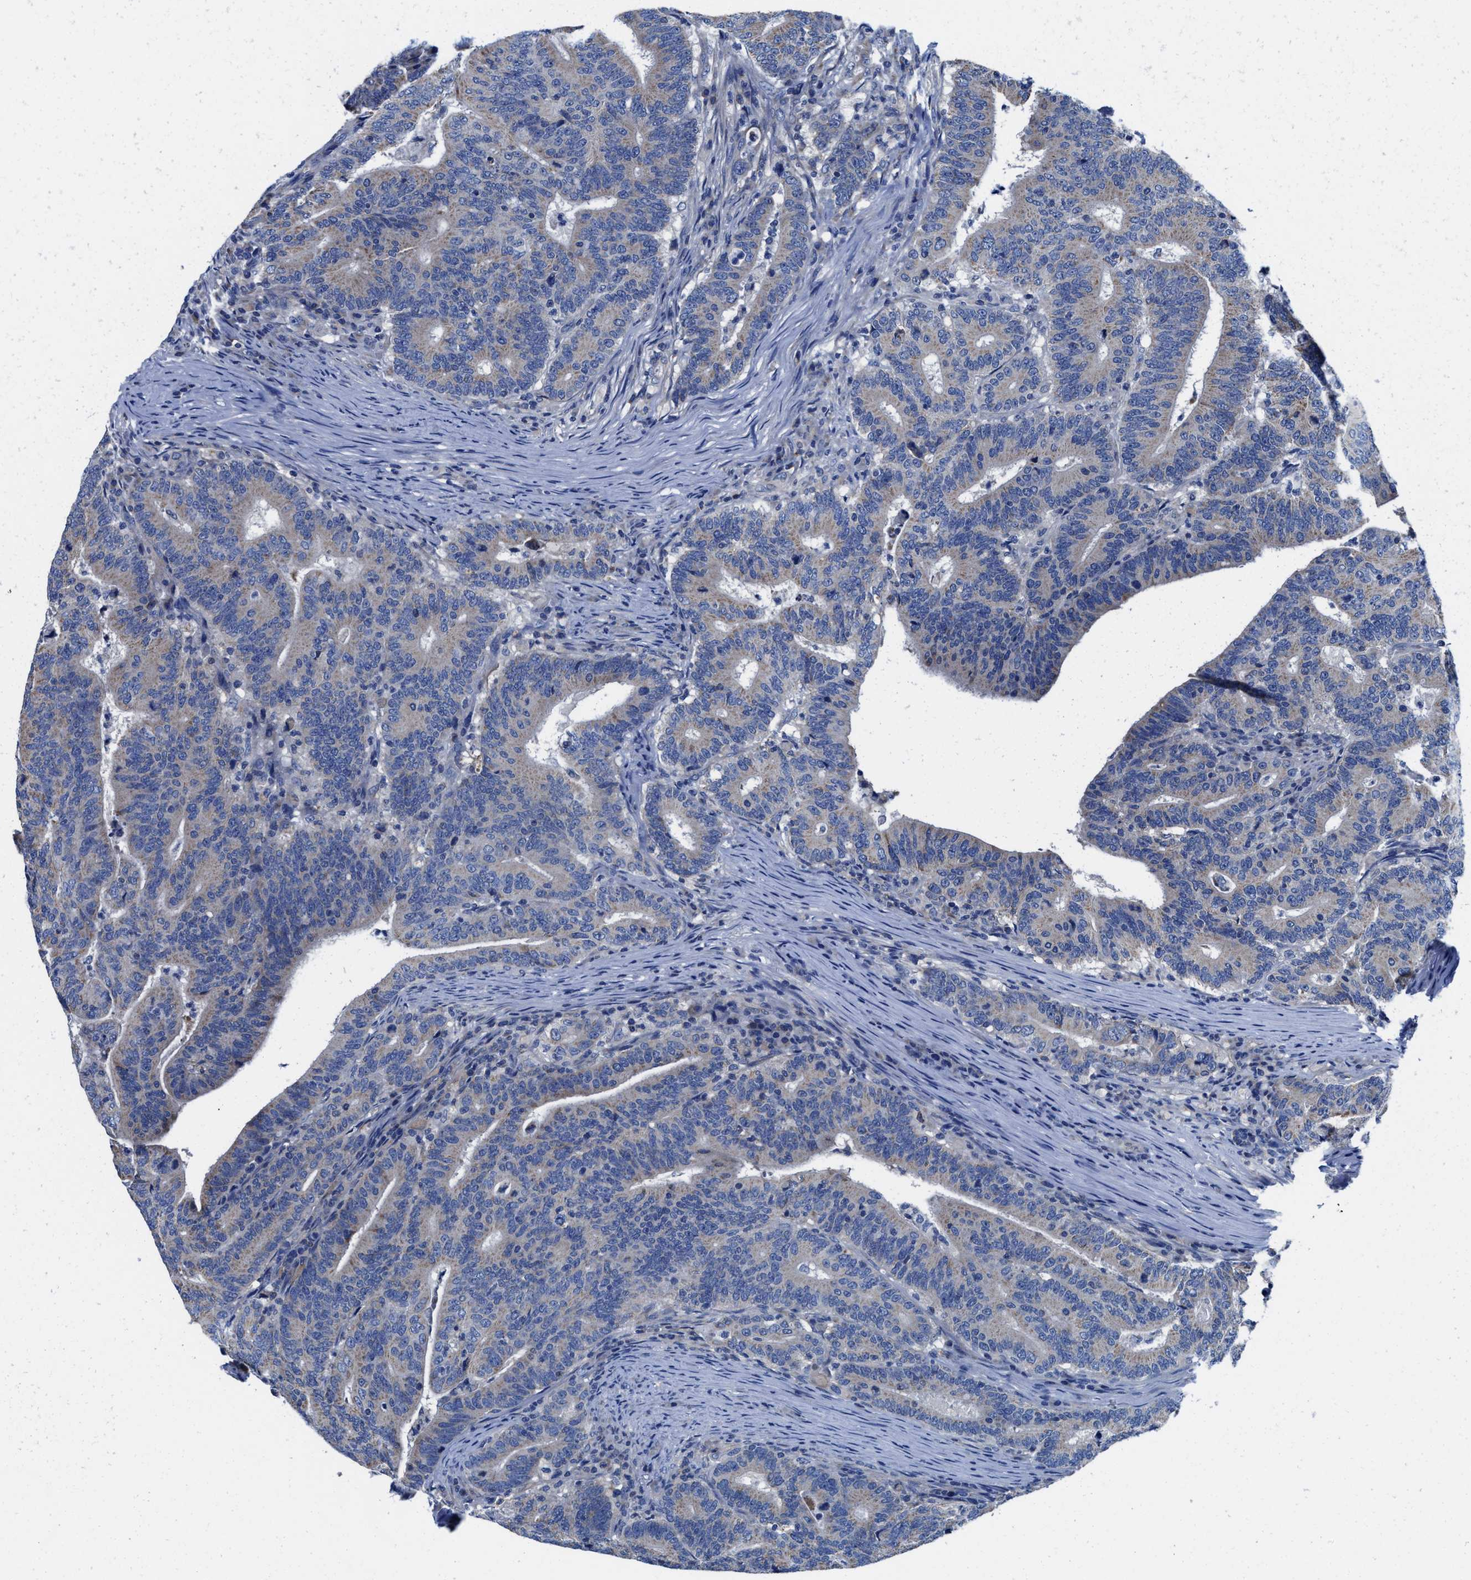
{"staining": {"intensity": "weak", "quantity": "25%-75%", "location": "cytoplasmic/membranous"}, "tissue": "colorectal cancer", "cell_type": "Tumor cells", "image_type": "cancer", "snomed": [{"axis": "morphology", "description": "Adenocarcinoma, NOS"}, {"axis": "topography", "description": "Colon"}], "caption": "The immunohistochemical stain shows weak cytoplasmic/membranous positivity in tumor cells of colorectal cancer tissue.", "gene": "TMEM30A", "patient": {"sex": "female", "age": 66}}